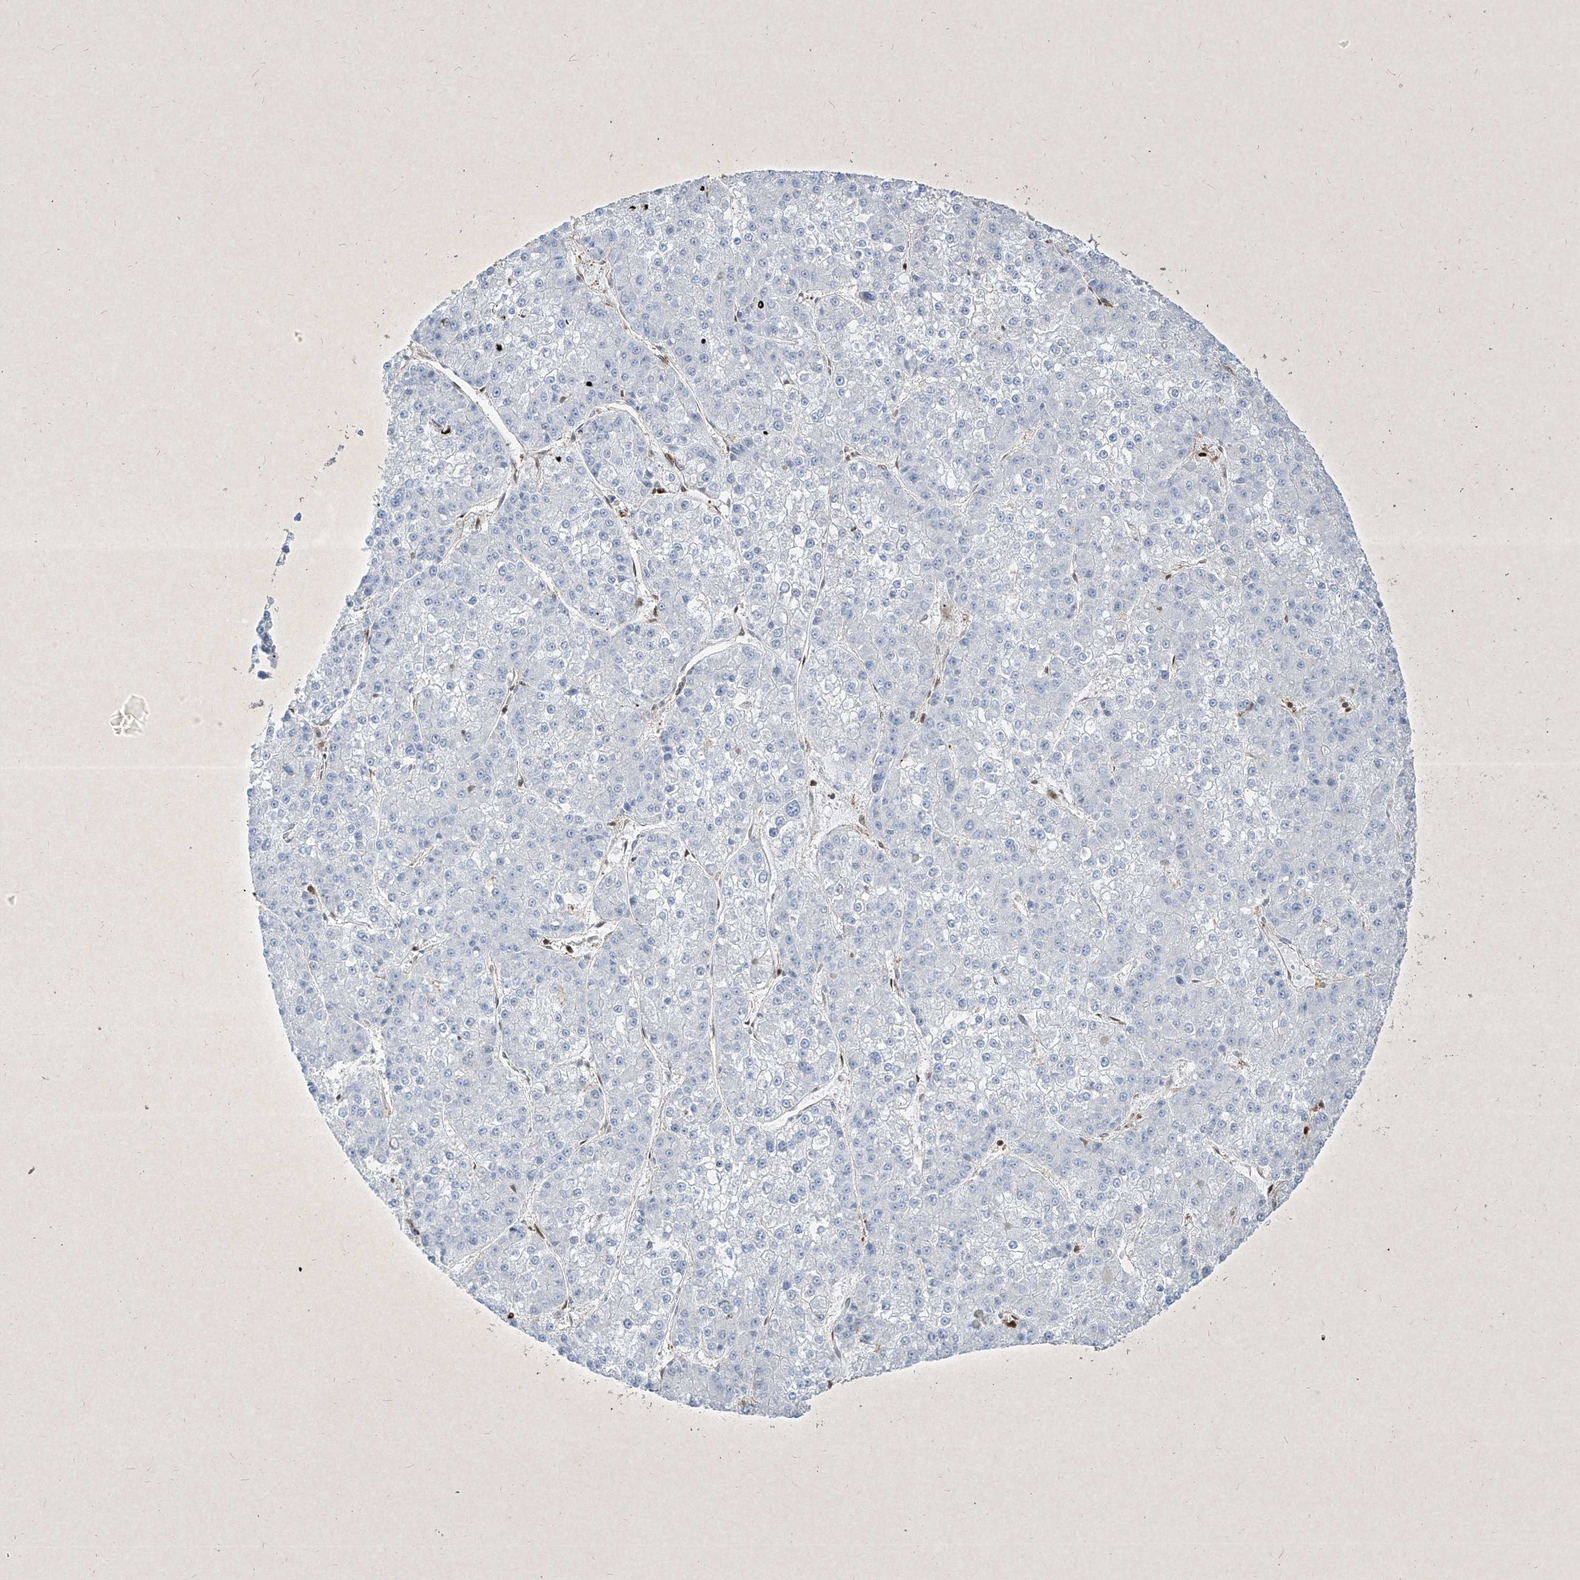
{"staining": {"intensity": "negative", "quantity": "none", "location": "none"}, "tissue": "liver cancer", "cell_type": "Tumor cells", "image_type": "cancer", "snomed": [{"axis": "morphology", "description": "Carcinoma, Hepatocellular, NOS"}, {"axis": "topography", "description": "Liver"}], "caption": "A photomicrograph of human liver cancer (hepatocellular carcinoma) is negative for staining in tumor cells.", "gene": "PSMB10", "patient": {"sex": "female", "age": 73}}